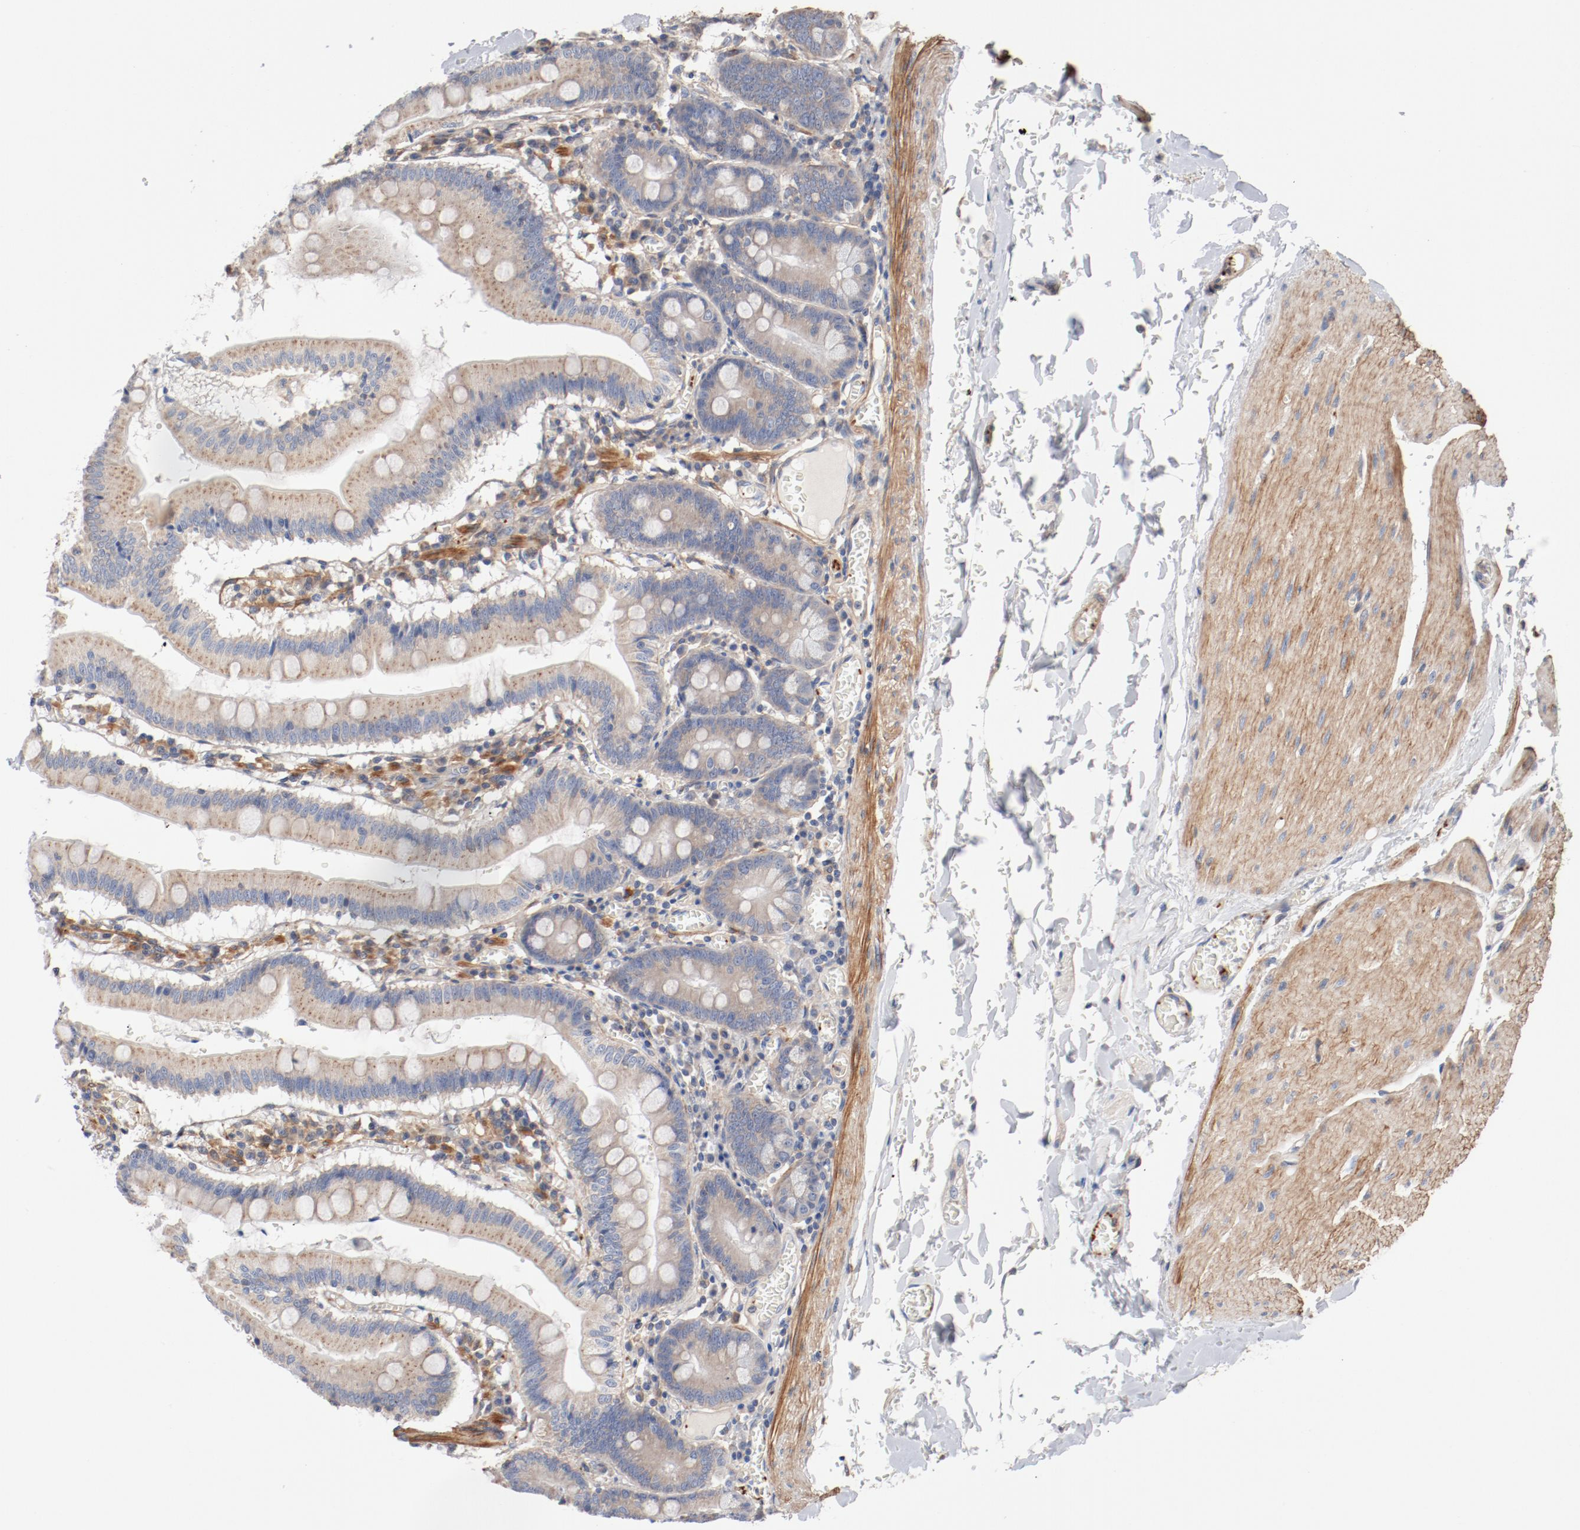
{"staining": {"intensity": "weak", "quantity": "25%-75%", "location": "cytoplasmic/membranous"}, "tissue": "small intestine", "cell_type": "Glandular cells", "image_type": "normal", "snomed": [{"axis": "morphology", "description": "Normal tissue, NOS"}, {"axis": "topography", "description": "Small intestine"}], "caption": "A brown stain shows weak cytoplasmic/membranous staining of a protein in glandular cells of unremarkable human small intestine. (Brightfield microscopy of DAB IHC at high magnification).", "gene": "ILK", "patient": {"sex": "male", "age": 71}}